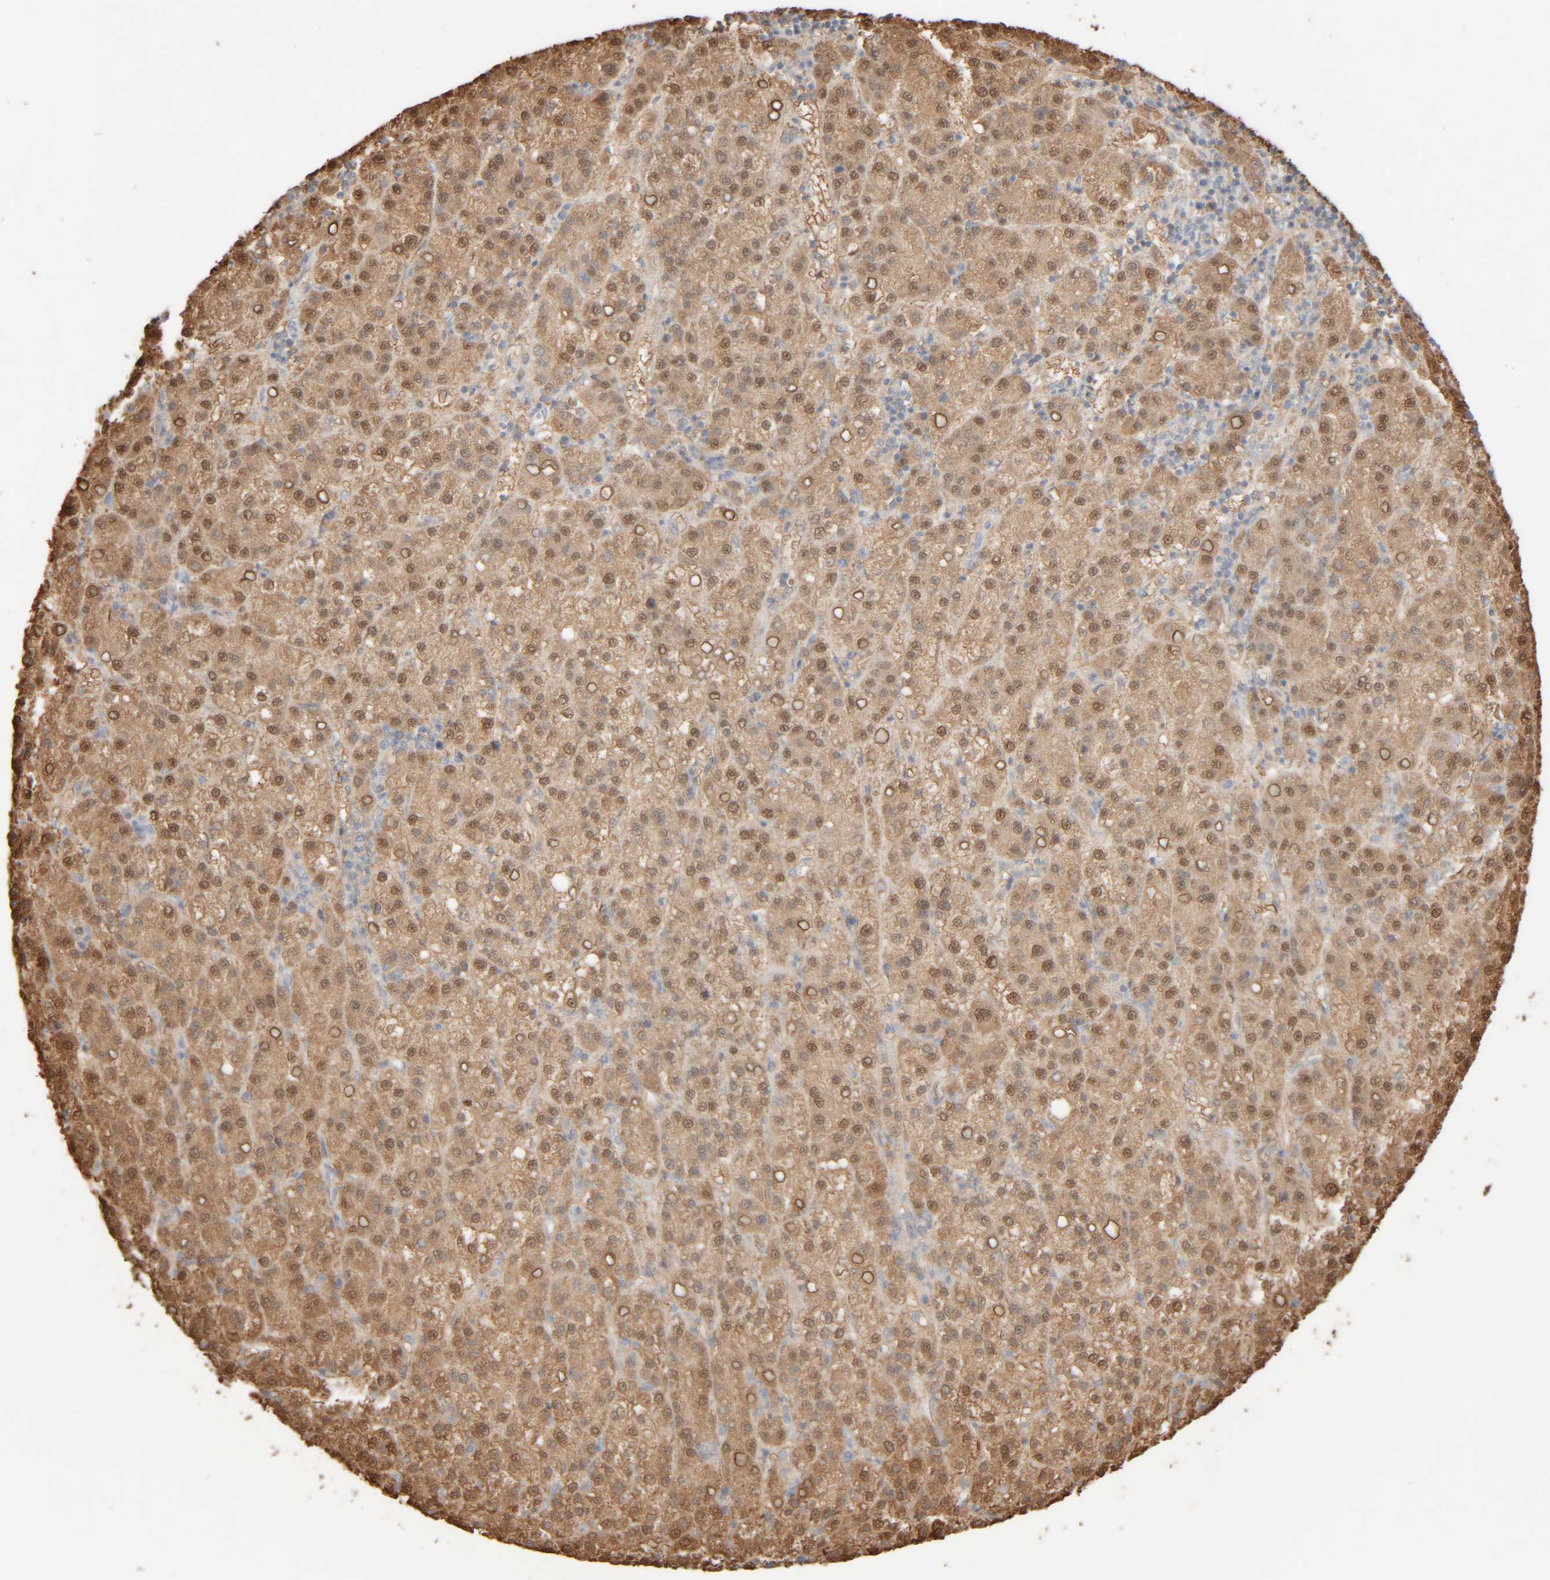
{"staining": {"intensity": "moderate", "quantity": ">75%", "location": "cytoplasmic/membranous,nuclear"}, "tissue": "liver cancer", "cell_type": "Tumor cells", "image_type": "cancer", "snomed": [{"axis": "morphology", "description": "Carcinoma, Hepatocellular, NOS"}, {"axis": "topography", "description": "Liver"}], "caption": "The immunohistochemical stain highlights moderate cytoplasmic/membranous and nuclear positivity in tumor cells of liver hepatocellular carcinoma tissue.", "gene": "RIDA", "patient": {"sex": "female", "age": 58}}